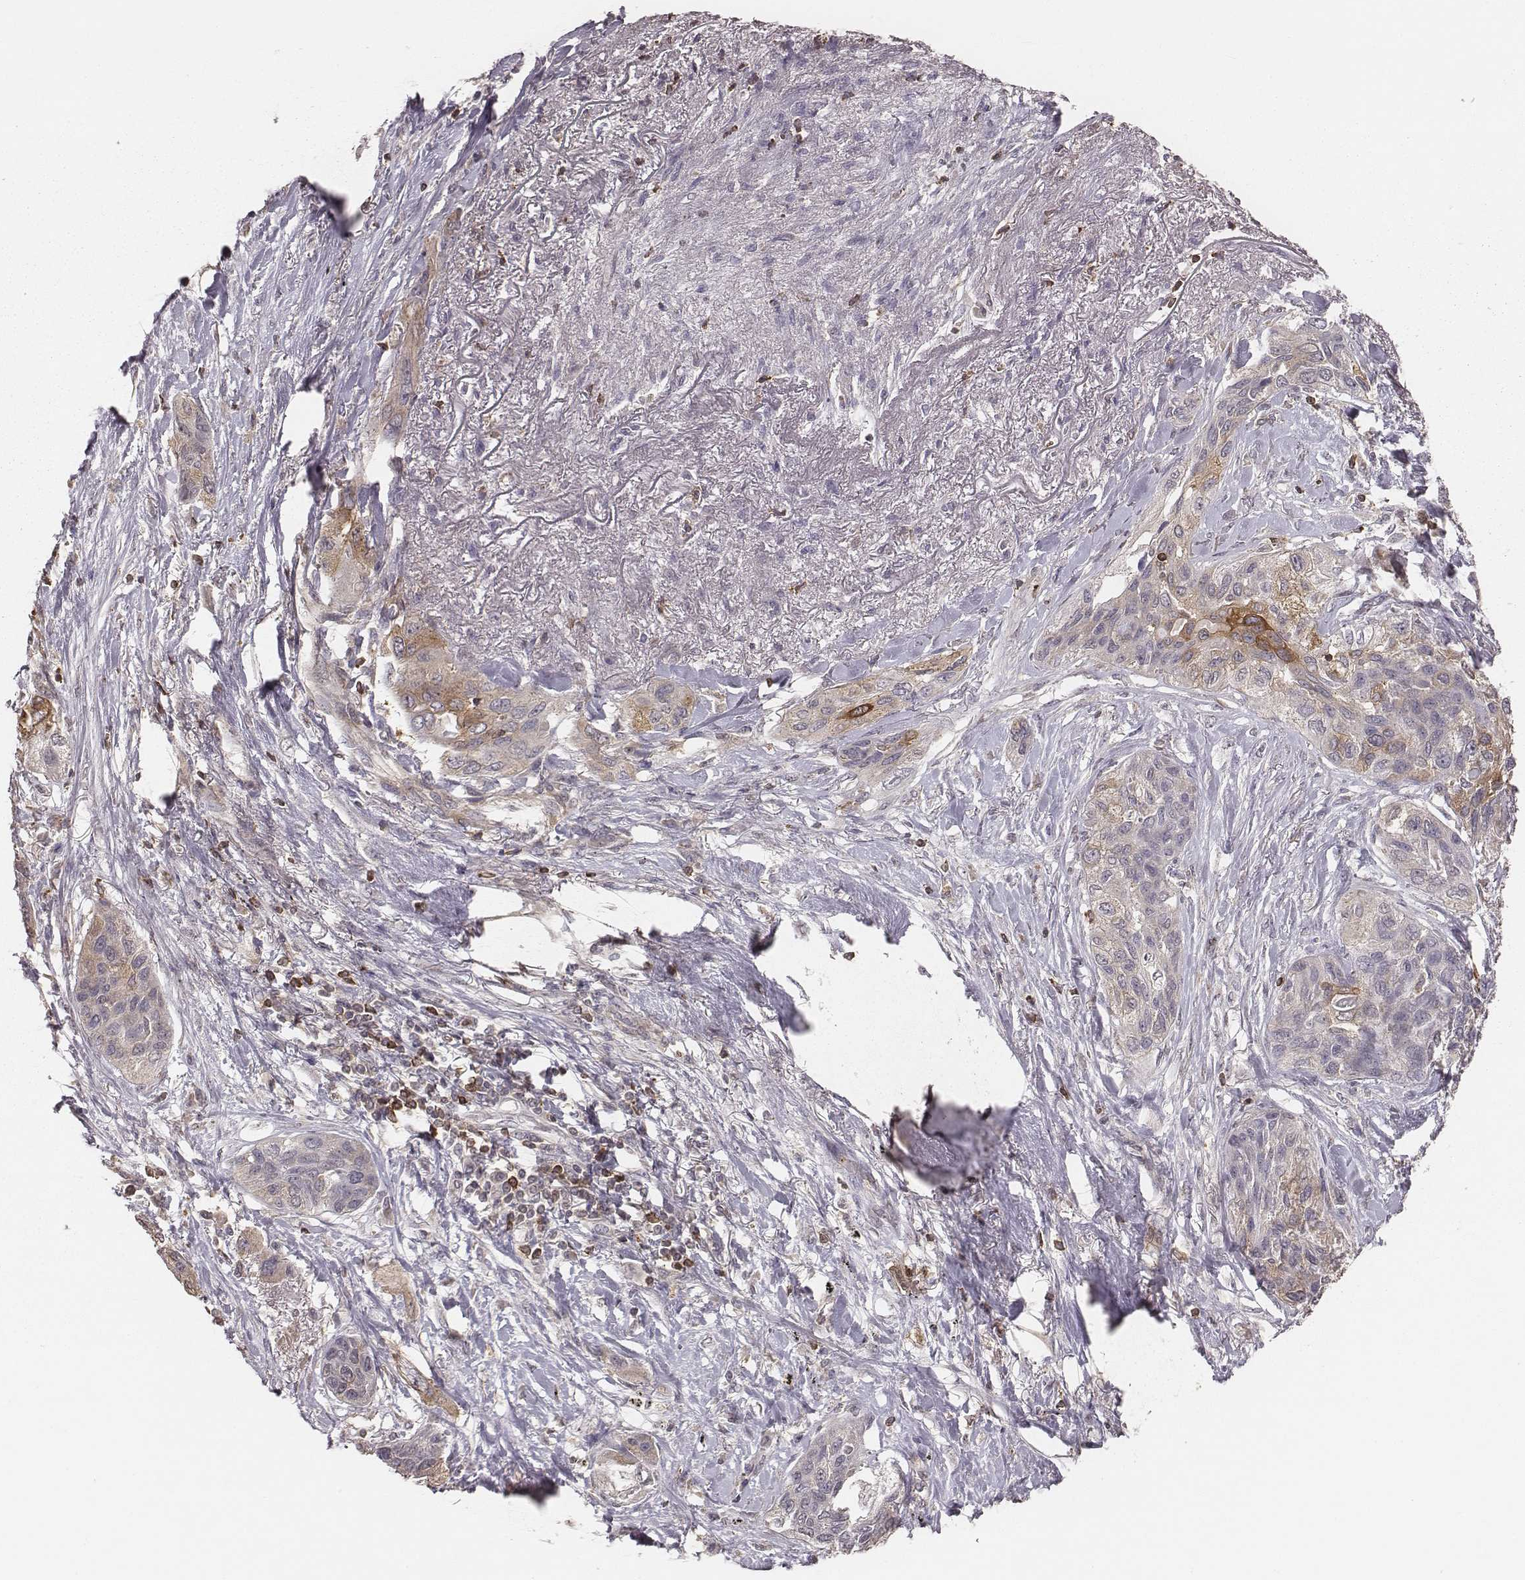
{"staining": {"intensity": "weak", "quantity": "25%-75%", "location": "cytoplasmic/membranous"}, "tissue": "lung cancer", "cell_type": "Tumor cells", "image_type": "cancer", "snomed": [{"axis": "morphology", "description": "Squamous cell carcinoma, NOS"}, {"axis": "topography", "description": "Lung"}], "caption": "Brown immunohistochemical staining in lung cancer (squamous cell carcinoma) displays weak cytoplasmic/membranous positivity in about 25%-75% of tumor cells.", "gene": "PILRA", "patient": {"sex": "female", "age": 70}}